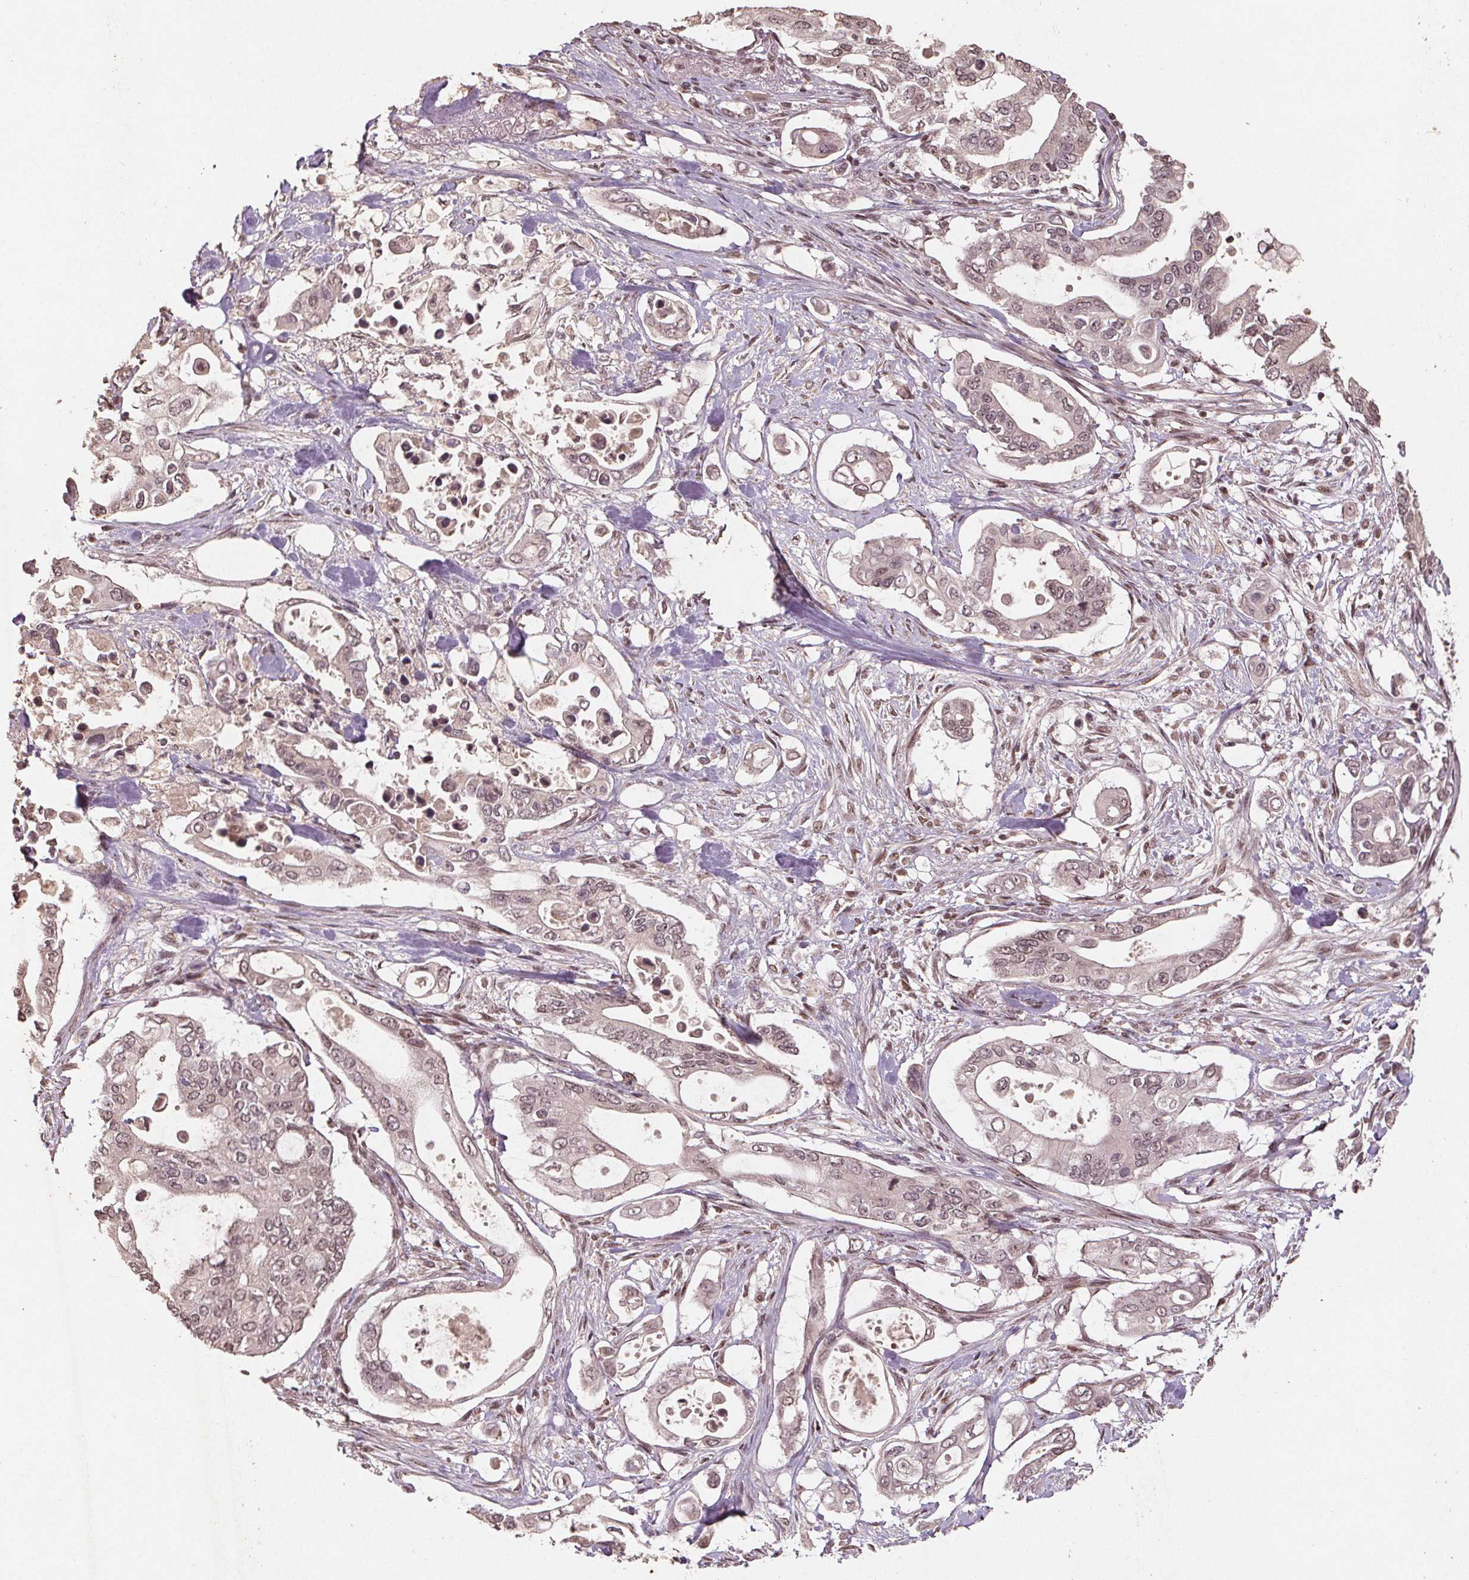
{"staining": {"intensity": "weak", "quantity": ">75%", "location": "nuclear"}, "tissue": "pancreatic cancer", "cell_type": "Tumor cells", "image_type": "cancer", "snomed": [{"axis": "morphology", "description": "Adenocarcinoma, NOS"}, {"axis": "topography", "description": "Pancreas"}], "caption": "Protein staining exhibits weak nuclear staining in about >75% of tumor cells in adenocarcinoma (pancreatic).", "gene": "DNMT3B", "patient": {"sex": "female", "age": 63}}